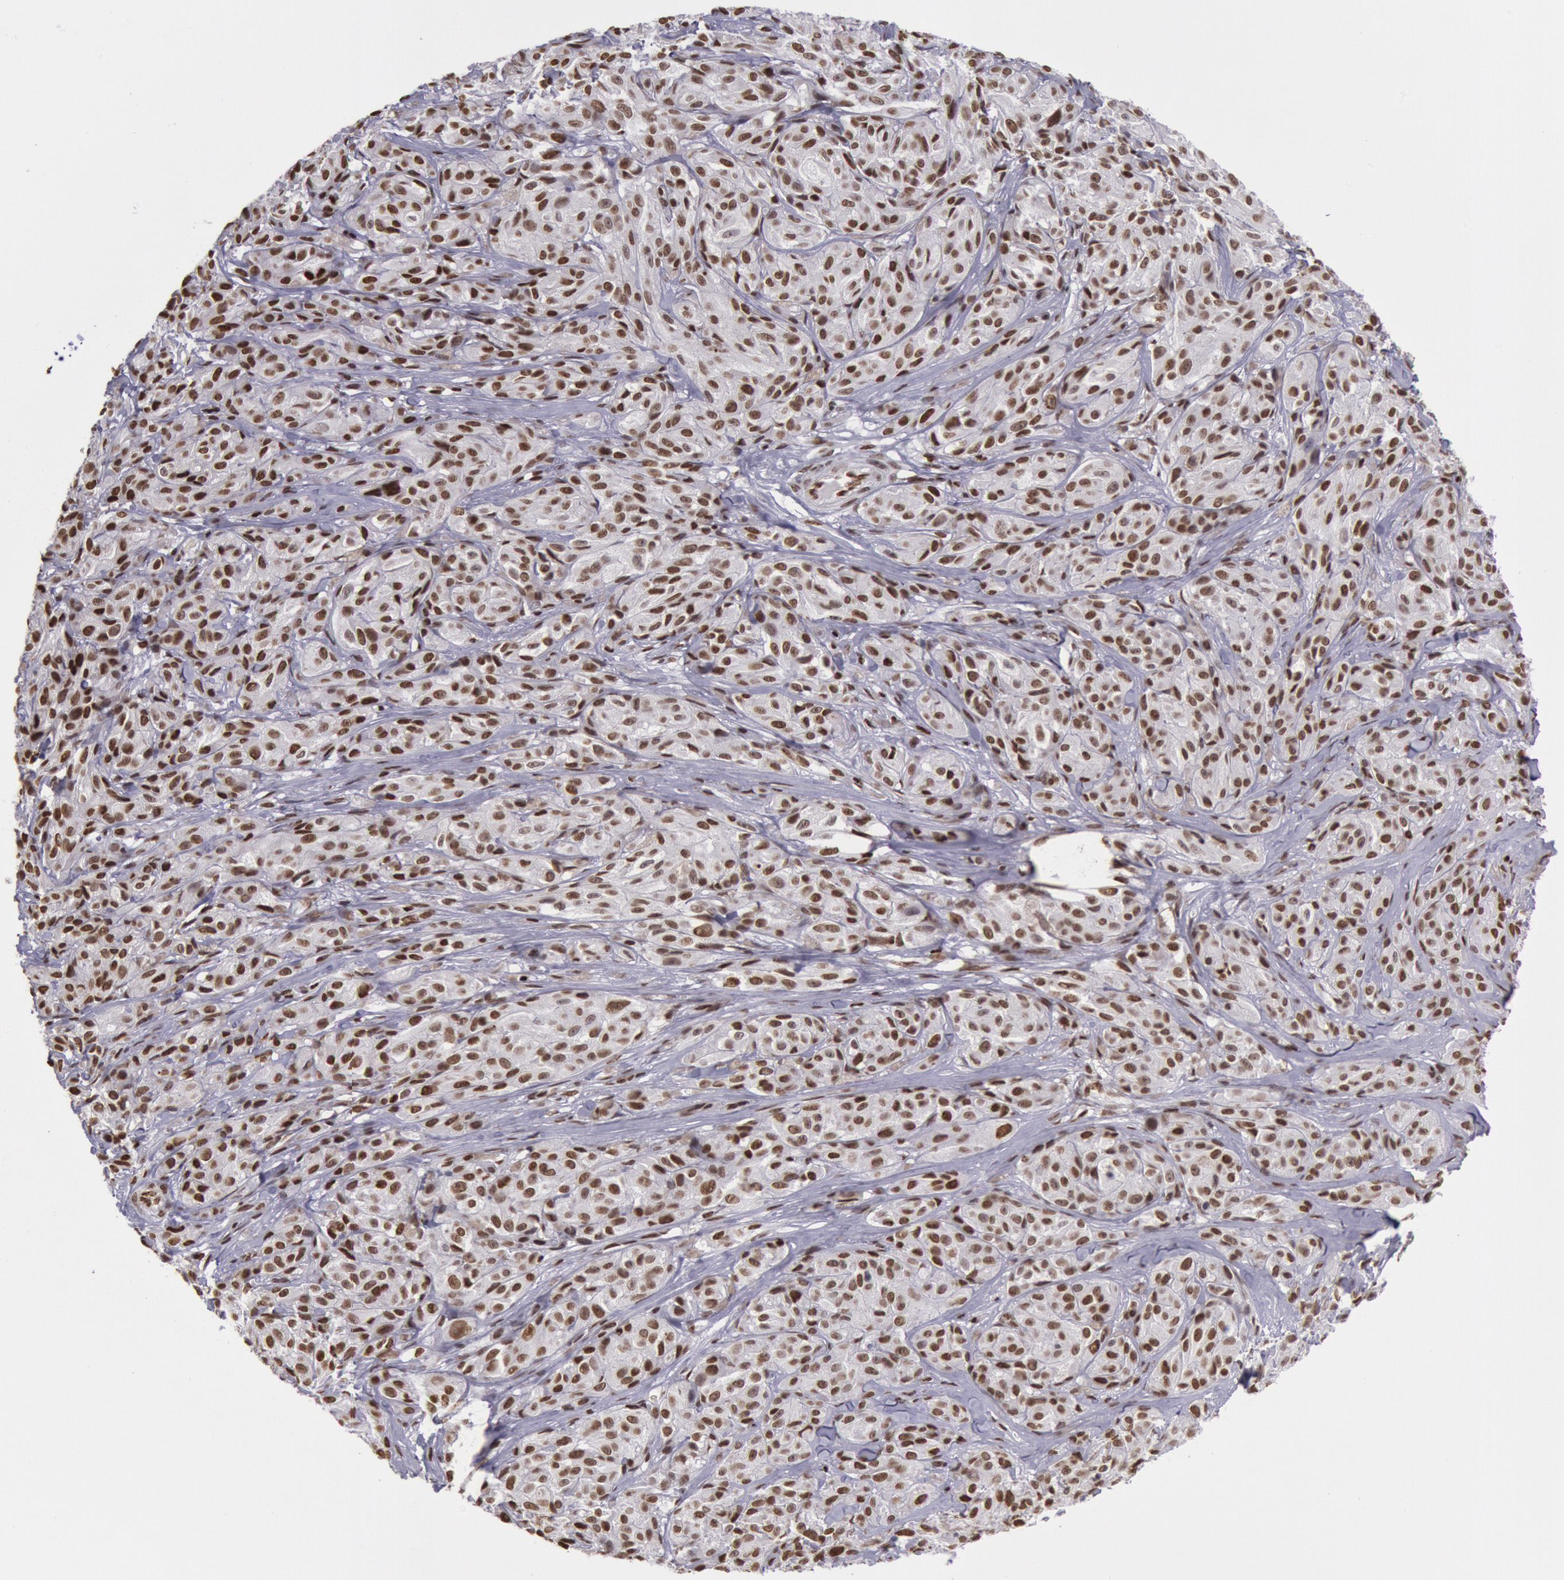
{"staining": {"intensity": "strong", "quantity": ">75%", "location": "nuclear"}, "tissue": "melanoma", "cell_type": "Tumor cells", "image_type": "cancer", "snomed": [{"axis": "morphology", "description": "Malignant melanoma, NOS"}, {"axis": "topography", "description": "Skin"}], "caption": "A brown stain shows strong nuclear positivity of a protein in malignant melanoma tumor cells. (DAB (3,3'-diaminobenzidine) IHC with brightfield microscopy, high magnification).", "gene": "NKAP", "patient": {"sex": "male", "age": 56}}